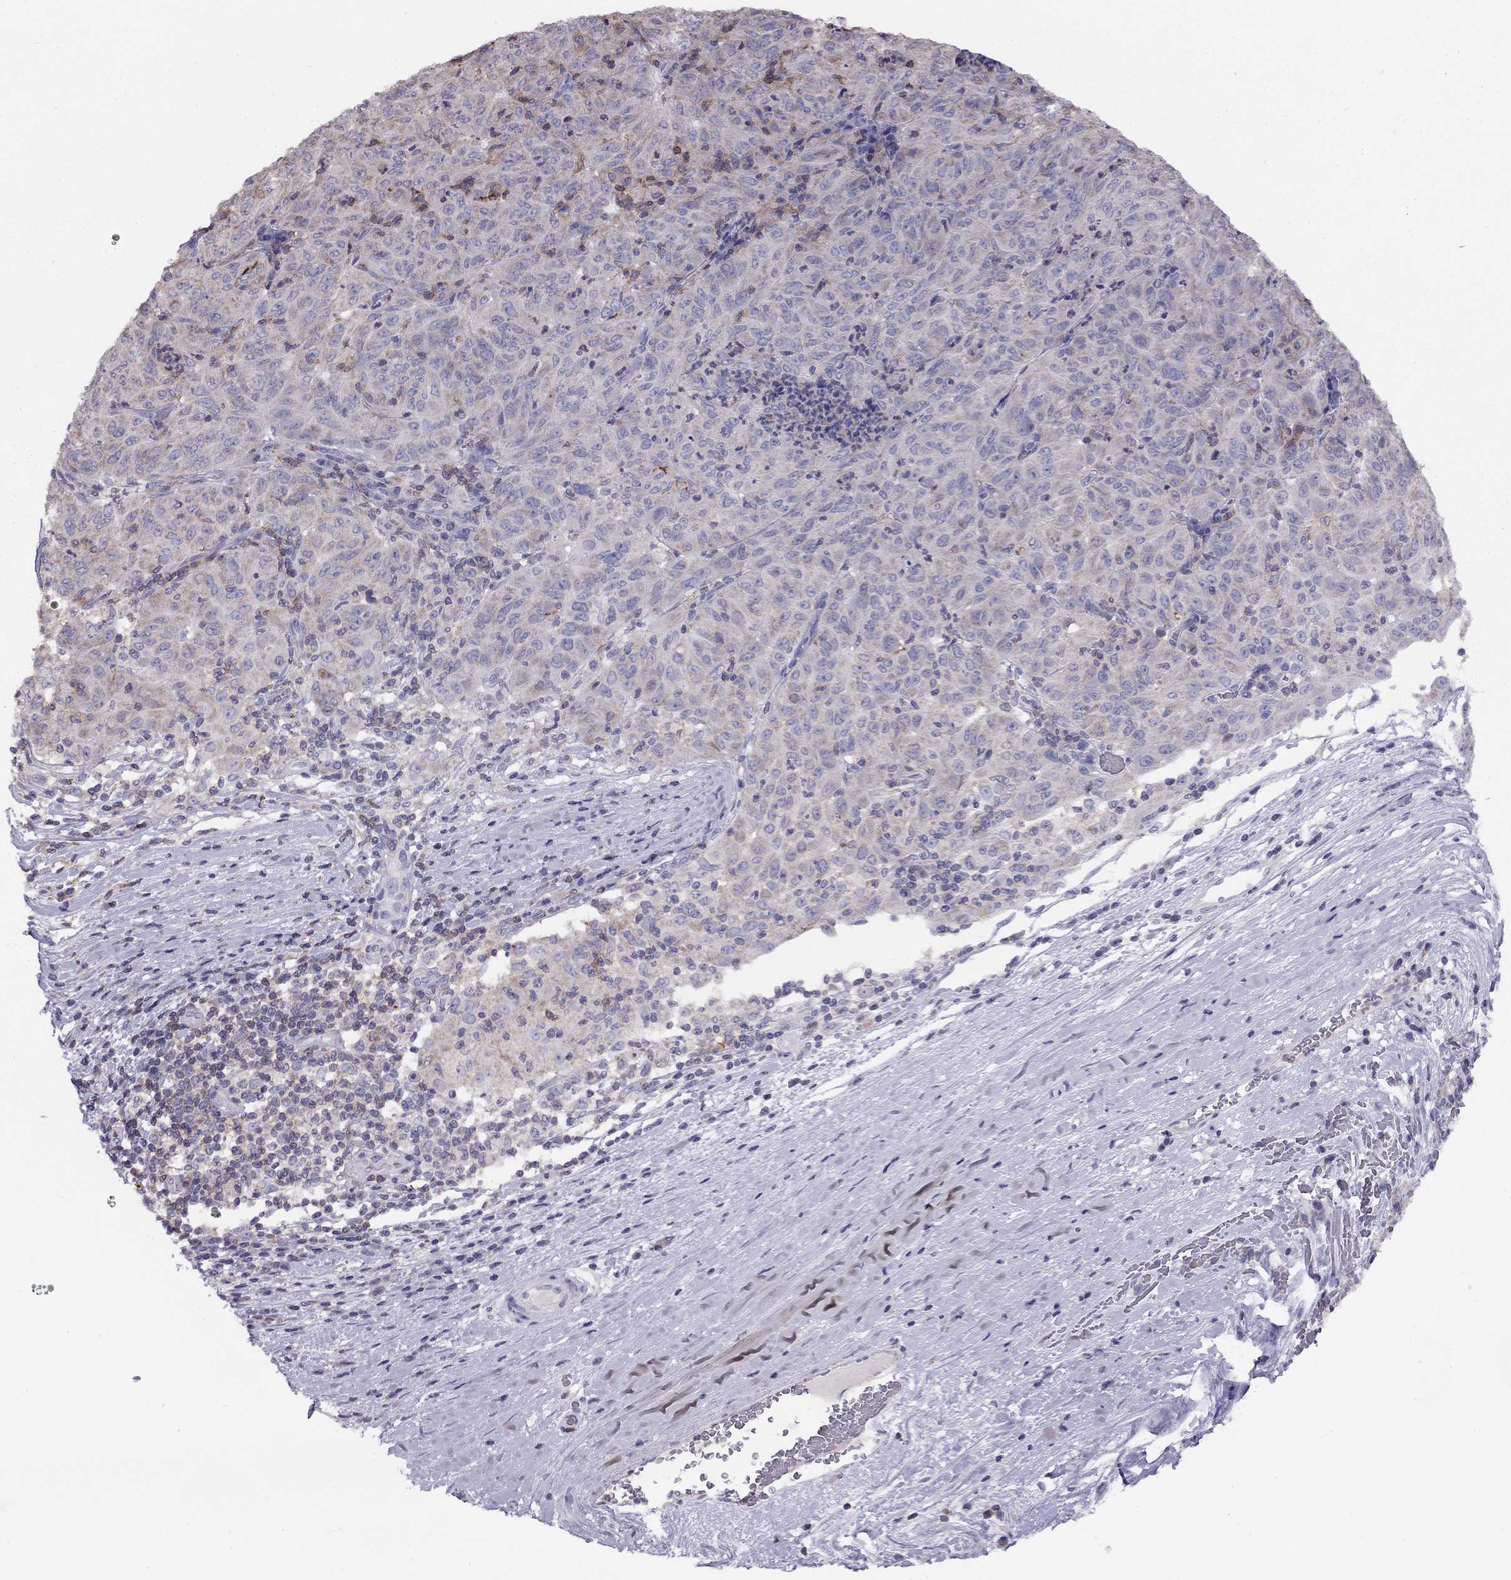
{"staining": {"intensity": "weak", "quantity": "<25%", "location": "cytoplasmic/membranous"}, "tissue": "pancreatic cancer", "cell_type": "Tumor cells", "image_type": "cancer", "snomed": [{"axis": "morphology", "description": "Adenocarcinoma, NOS"}, {"axis": "topography", "description": "Pancreas"}], "caption": "Immunohistochemistry of adenocarcinoma (pancreatic) shows no staining in tumor cells. Brightfield microscopy of immunohistochemistry (IHC) stained with DAB (brown) and hematoxylin (blue), captured at high magnification.", "gene": "CITED1", "patient": {"sex": "male", "age": 63}}